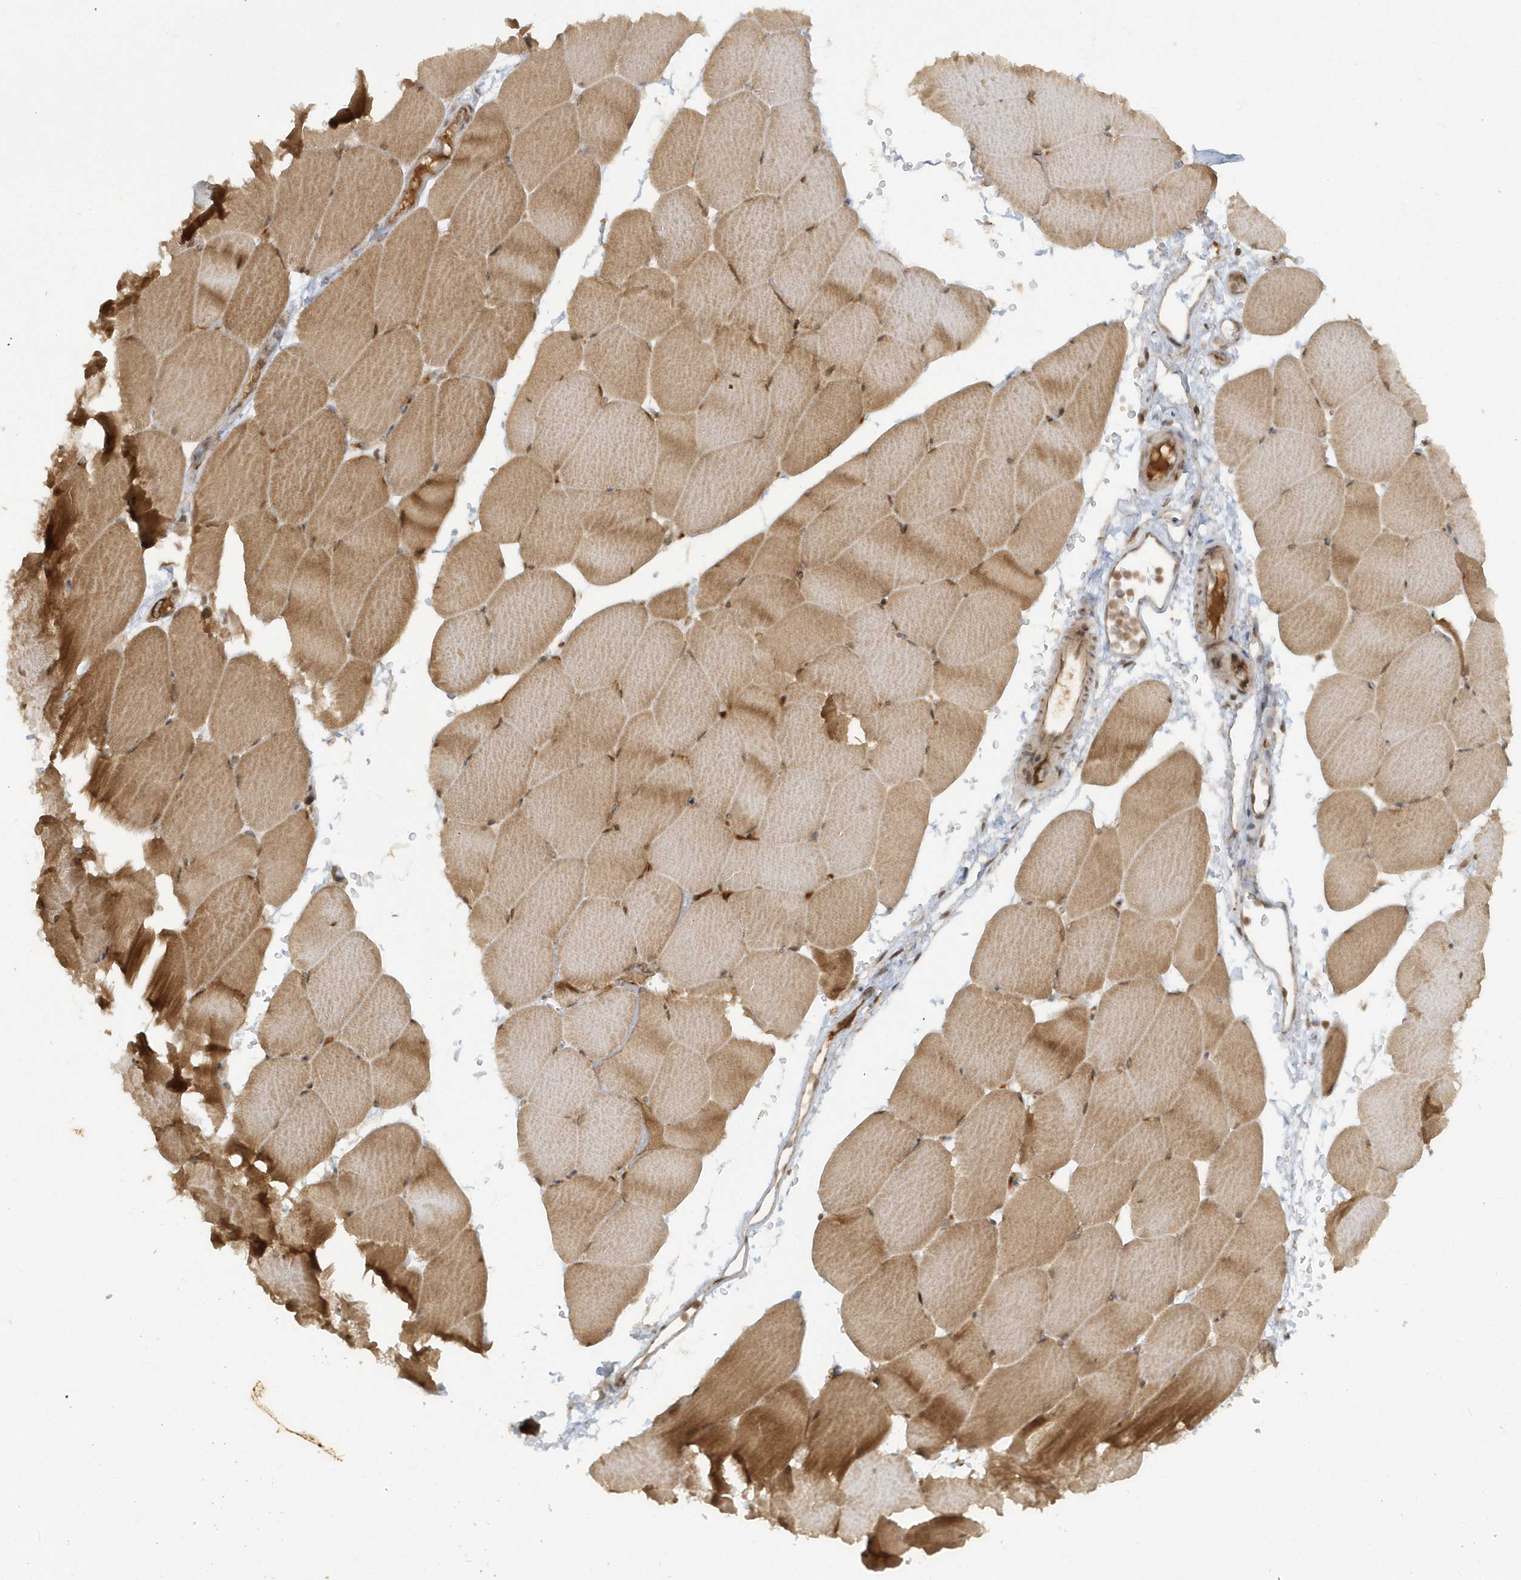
{"staining": {"intensity": "moderate", "quantity": ">75%", "location": "cytoplasmic/membranous"}, "tissue": "skeletal muscle", "cell_type": "Myocytes", "image_type": "normal", "snomed": [{"axis": "morphology", "description": "Normal tissue, NOS"}, {"axis": "topography", "description": "Skeletal muscle"}, {"axis": "topography", "description": "Parathyroid gland"}], "caption": "Skeletal muscle stained with DAB immunohistochemistry shows medium levels of moderate cytoplasmic/membranous expression in approximately >75% of myocytes. The staining is performed using DAB (3,3'-diaminobenzidine) brown chromogen to label protein expression. The nuclei are counter-stained blue using hematoxylin.", "gene": "STIM2", "patient": {"sex": "female", "age": 37}}